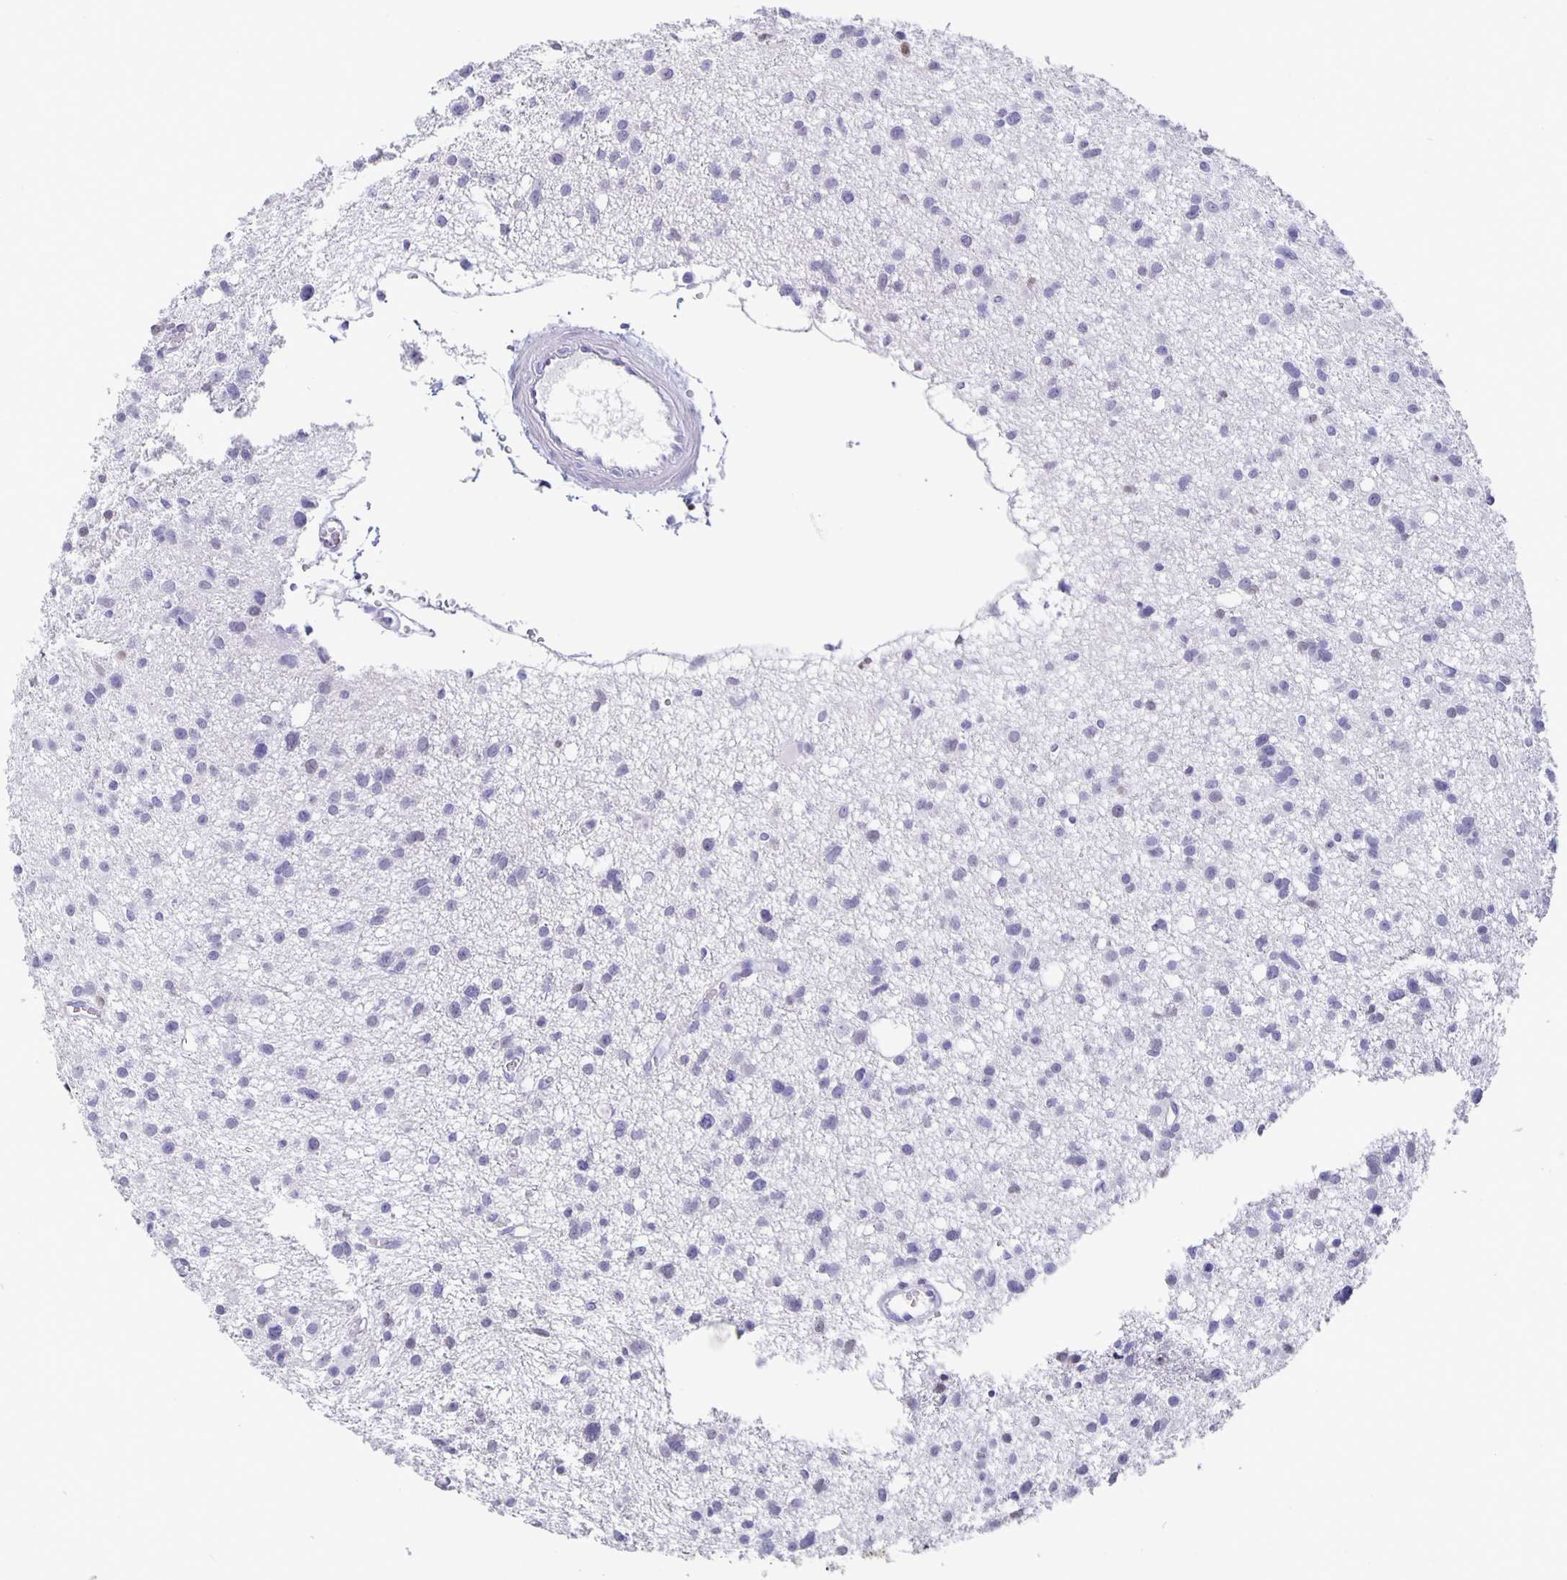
{"staining": {"intensity": "negative", "quantity": "none", "location": "none"}, "tissue": "glioma", "cell_type": "Tumor cells", "image_type": "cancer", "snomed": [{"axis": "morphology", "description": "Glioma, malignant, High grade"}, {"axis": "topography", "description": "Brain"}], "caption": "High power microscopy image of an IHC image of malignant glioma (high-grade), revealing no significant positivity in tumor cells.", "gene": "SATB2", "patient": {"sex": "male", "age": 23}}